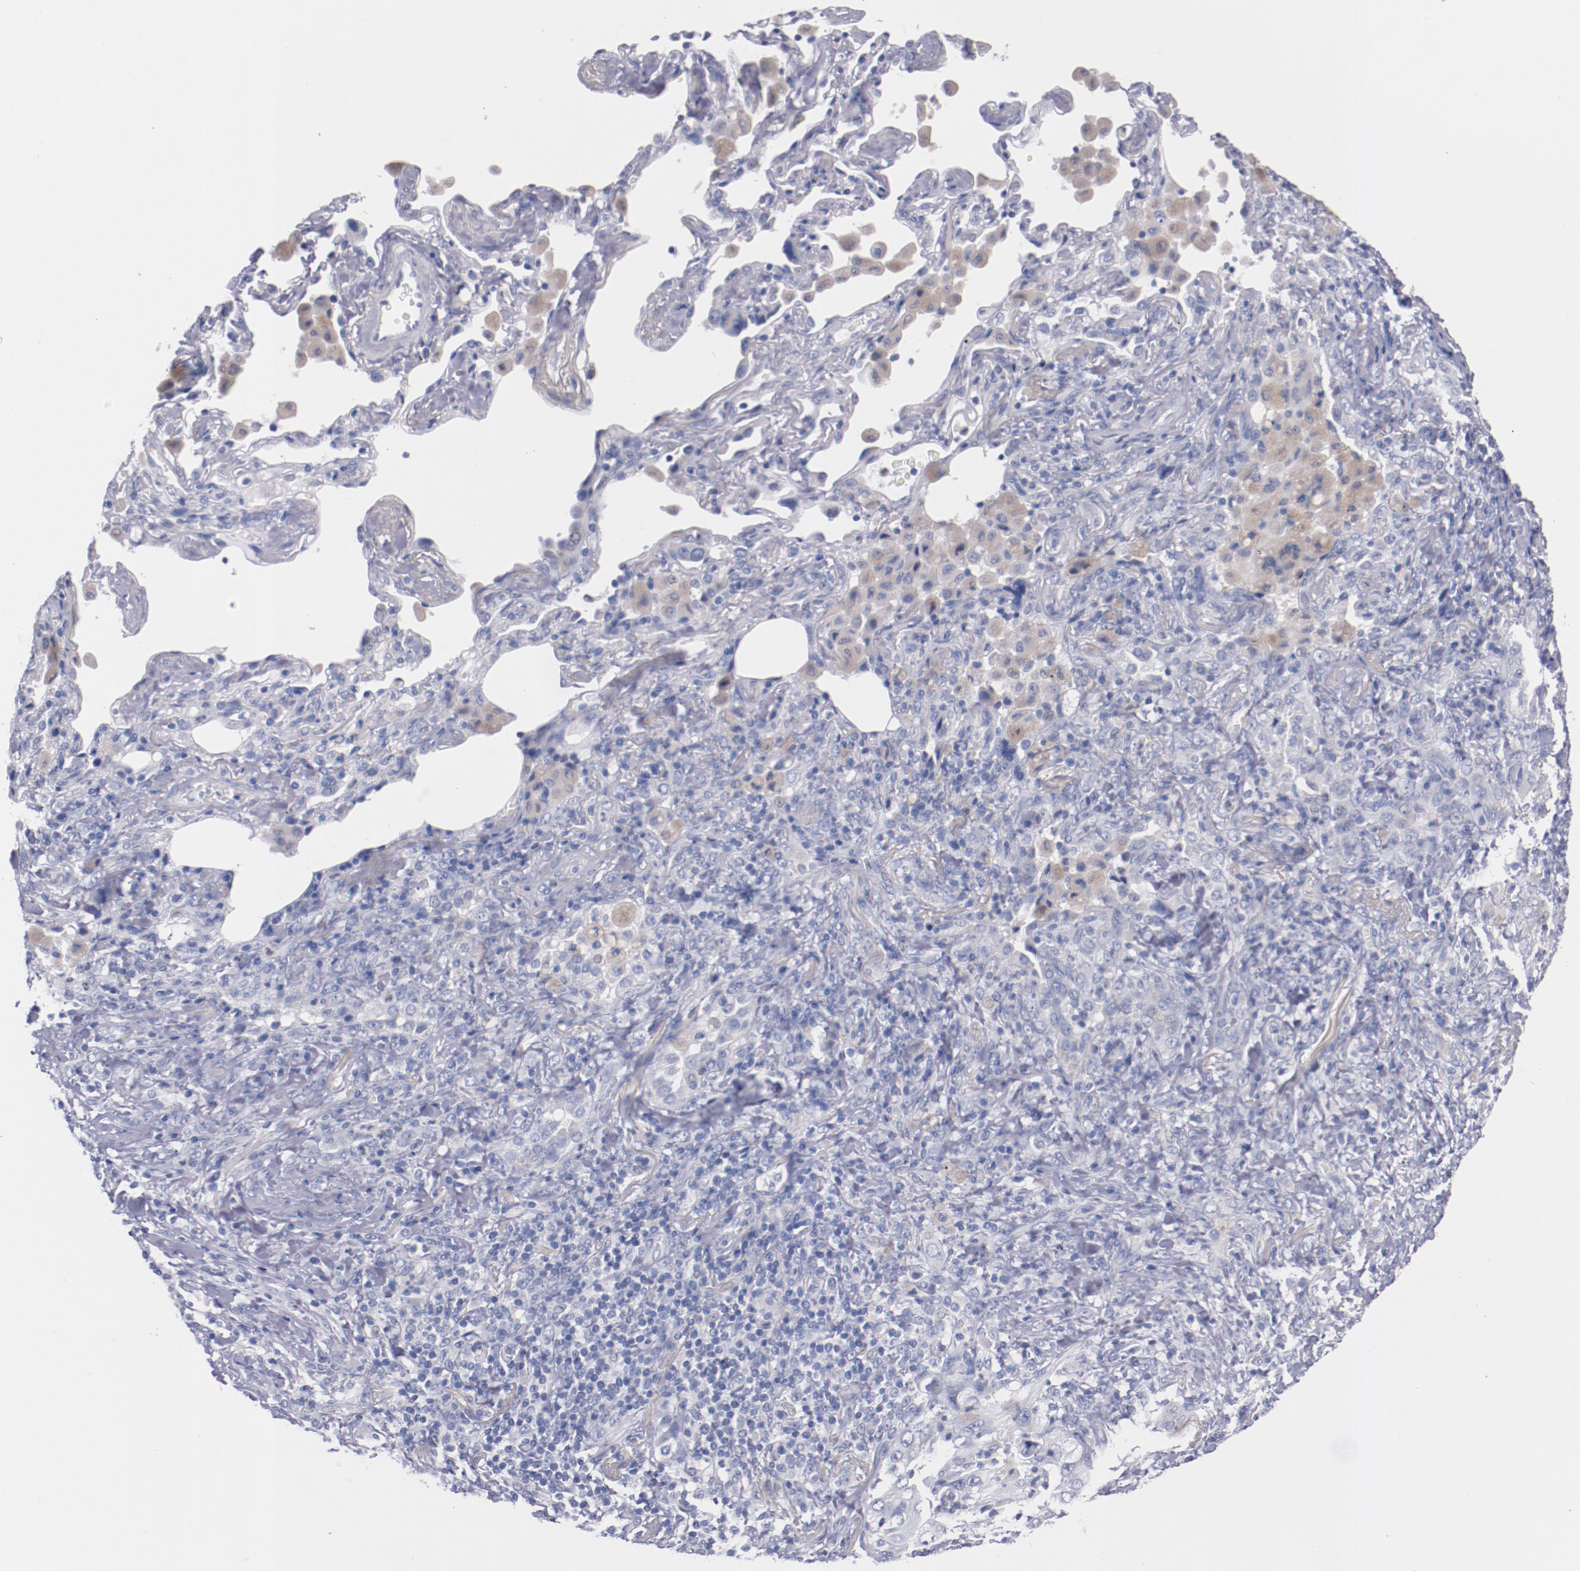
{"staining": {"intensity": "negative", "quantity": "none", "location": "none"}, "tissue": "lung cancer", "cell_type": "Tumor cells", "image_type": "cancer", "snomed": [{"axis": "morphology", "description": "Squamous cell carcinoma, NOS"}, {"axis": "topography", "description": "Lung"}], "caption": "DAB immunohistochemical staining of squamous cell carcinoma (lung) demonstrates no significant staining in tumor cells.", "gene": "CNTNAP2", "patient": {"sex": "female", "age": 67}}